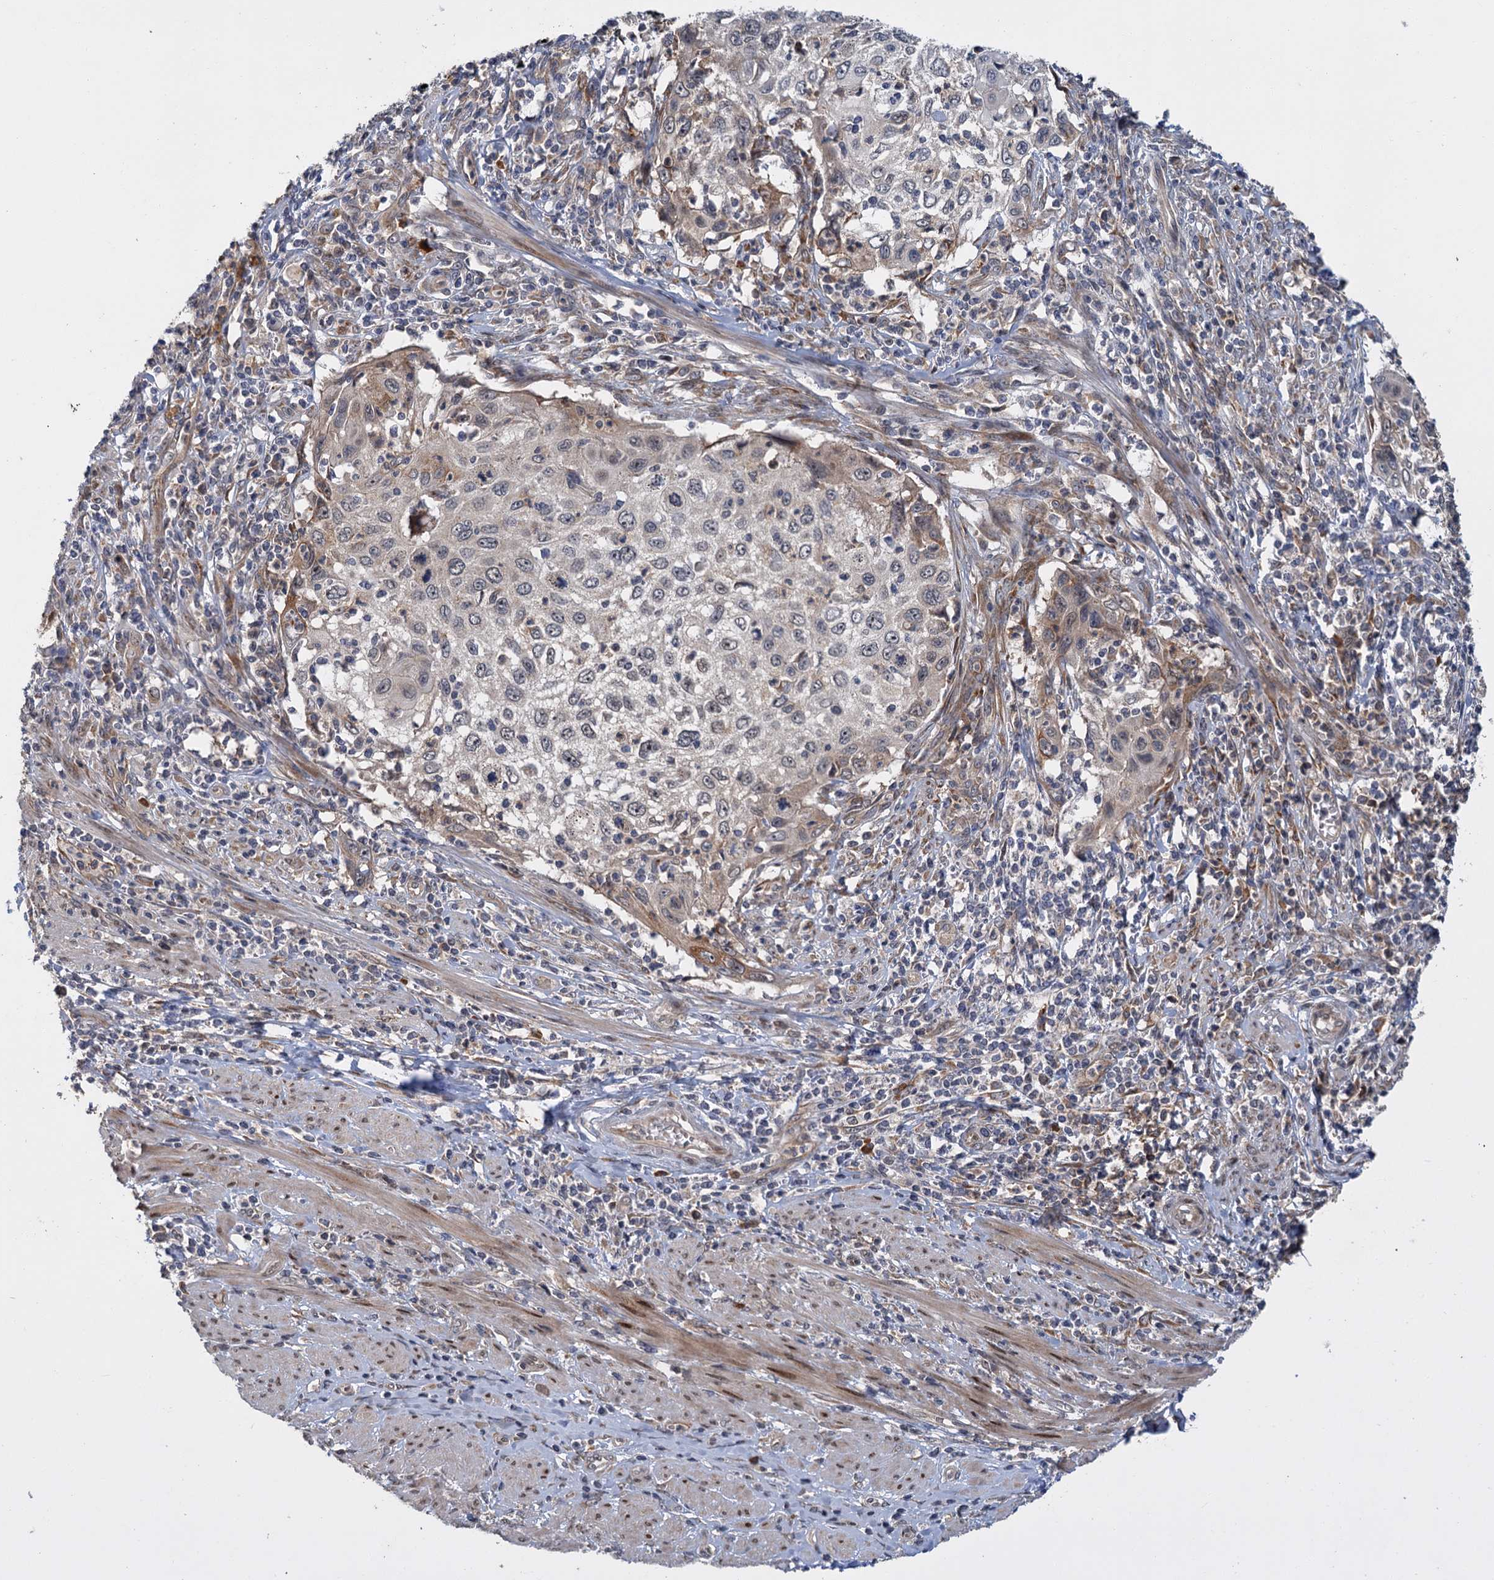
{"staining": {"intensity": "weak", "quantity": "<25%", "location": "cytoplasmic/membranous"}, "tissue": "cervical cancer", "cell_type": "Tumor cells", "image_type": "cancer", "snomed": [{"axis": "morphology", "description": "Squamous cell carcinoma, NOS"}, {"axis": "topography", "description": "Cervix"}], "caption": "DAB (3,3'-diaminobenzidine) immunohistochemical staining of human cervical cancer demonstrates no significant staining in tumor cells. (Stains: DAB IHC with hematoxylin counter stain, Microscopy: brightfield microscopy at high magnification).", "gene": "KANSL2", "patient": {"sex": "female", "age": 70}}